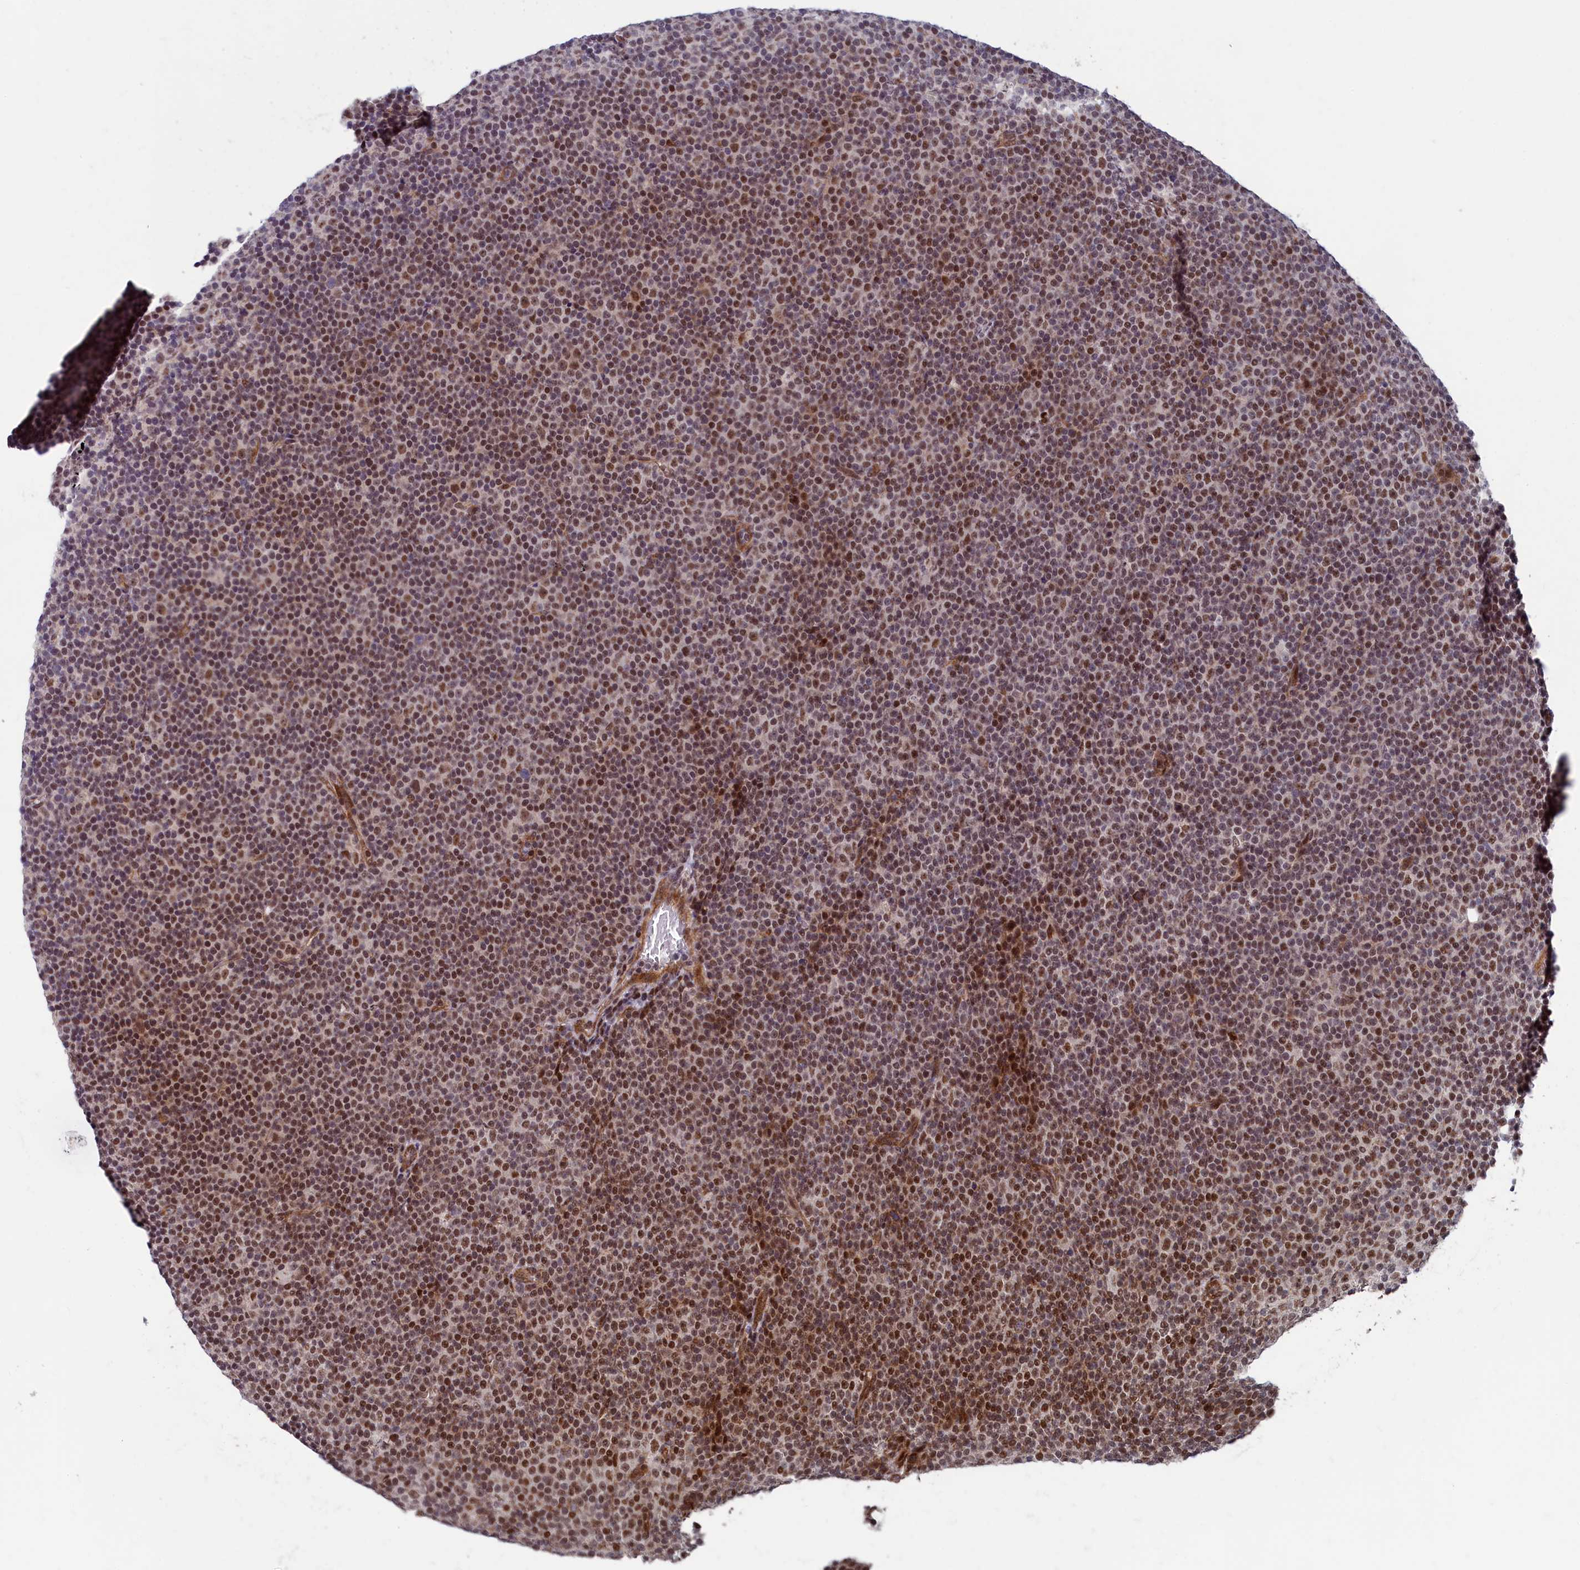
{"staining": {"intensity": "moderate", "quantity": ">75%", "location": "nuclear"}, "tissue": "lymphoma", "cell_type": "Tumor cells", "image_type": "cancer", "snomed": [{"axis": "morphology", "description": "Malignant lymphoma, non-Hodgkin's type, Low grade"}, {"axis": "topography", "description": "Lymph node"}], "caption": "Protein staining reveals moderate nuclear staining in approximately >75% of tumor cells in lymphoma.", "gene": "LEO1", "patient": {"sex": "female", "age": 67}}